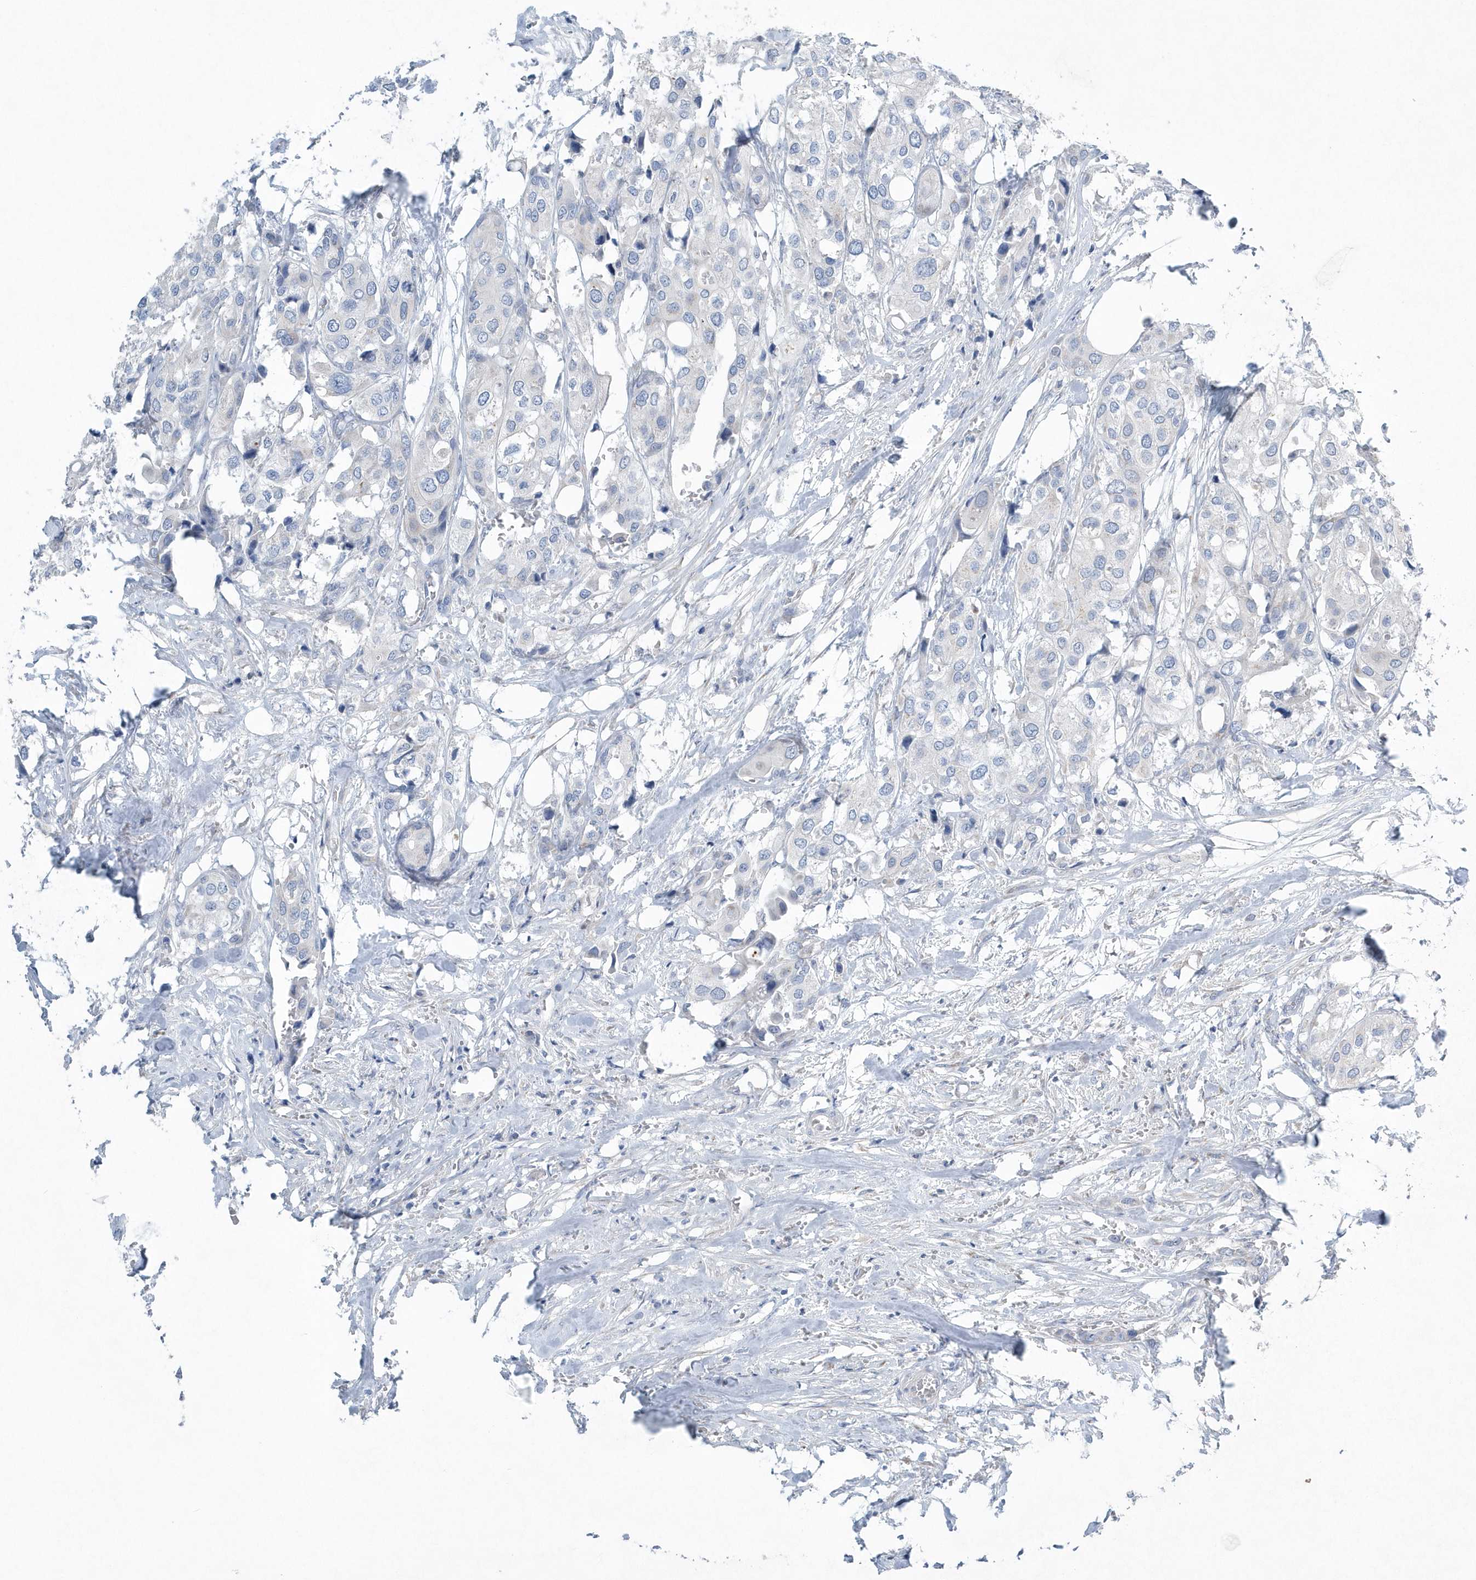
{"staining": {"intensity": "negative", "quantity": "none", "location": "none"}, "tissue": "urothelial cancer", "cell_type": "Tumor cells", "image_type": "cancer", "snomed": [{"axis": "morphology", "description": "Urothelial carcinoma, High grade"}, {"axis": "topography", "description": "Urinary bladder"}], "caption": "This is an immunohistochemistry (IHC) histopathology image of high-grade urothelial carcinoma. There is no expression in tumor cells.", "gene": "SPATA18", "patient": {"sex": "male", "age": 64}}